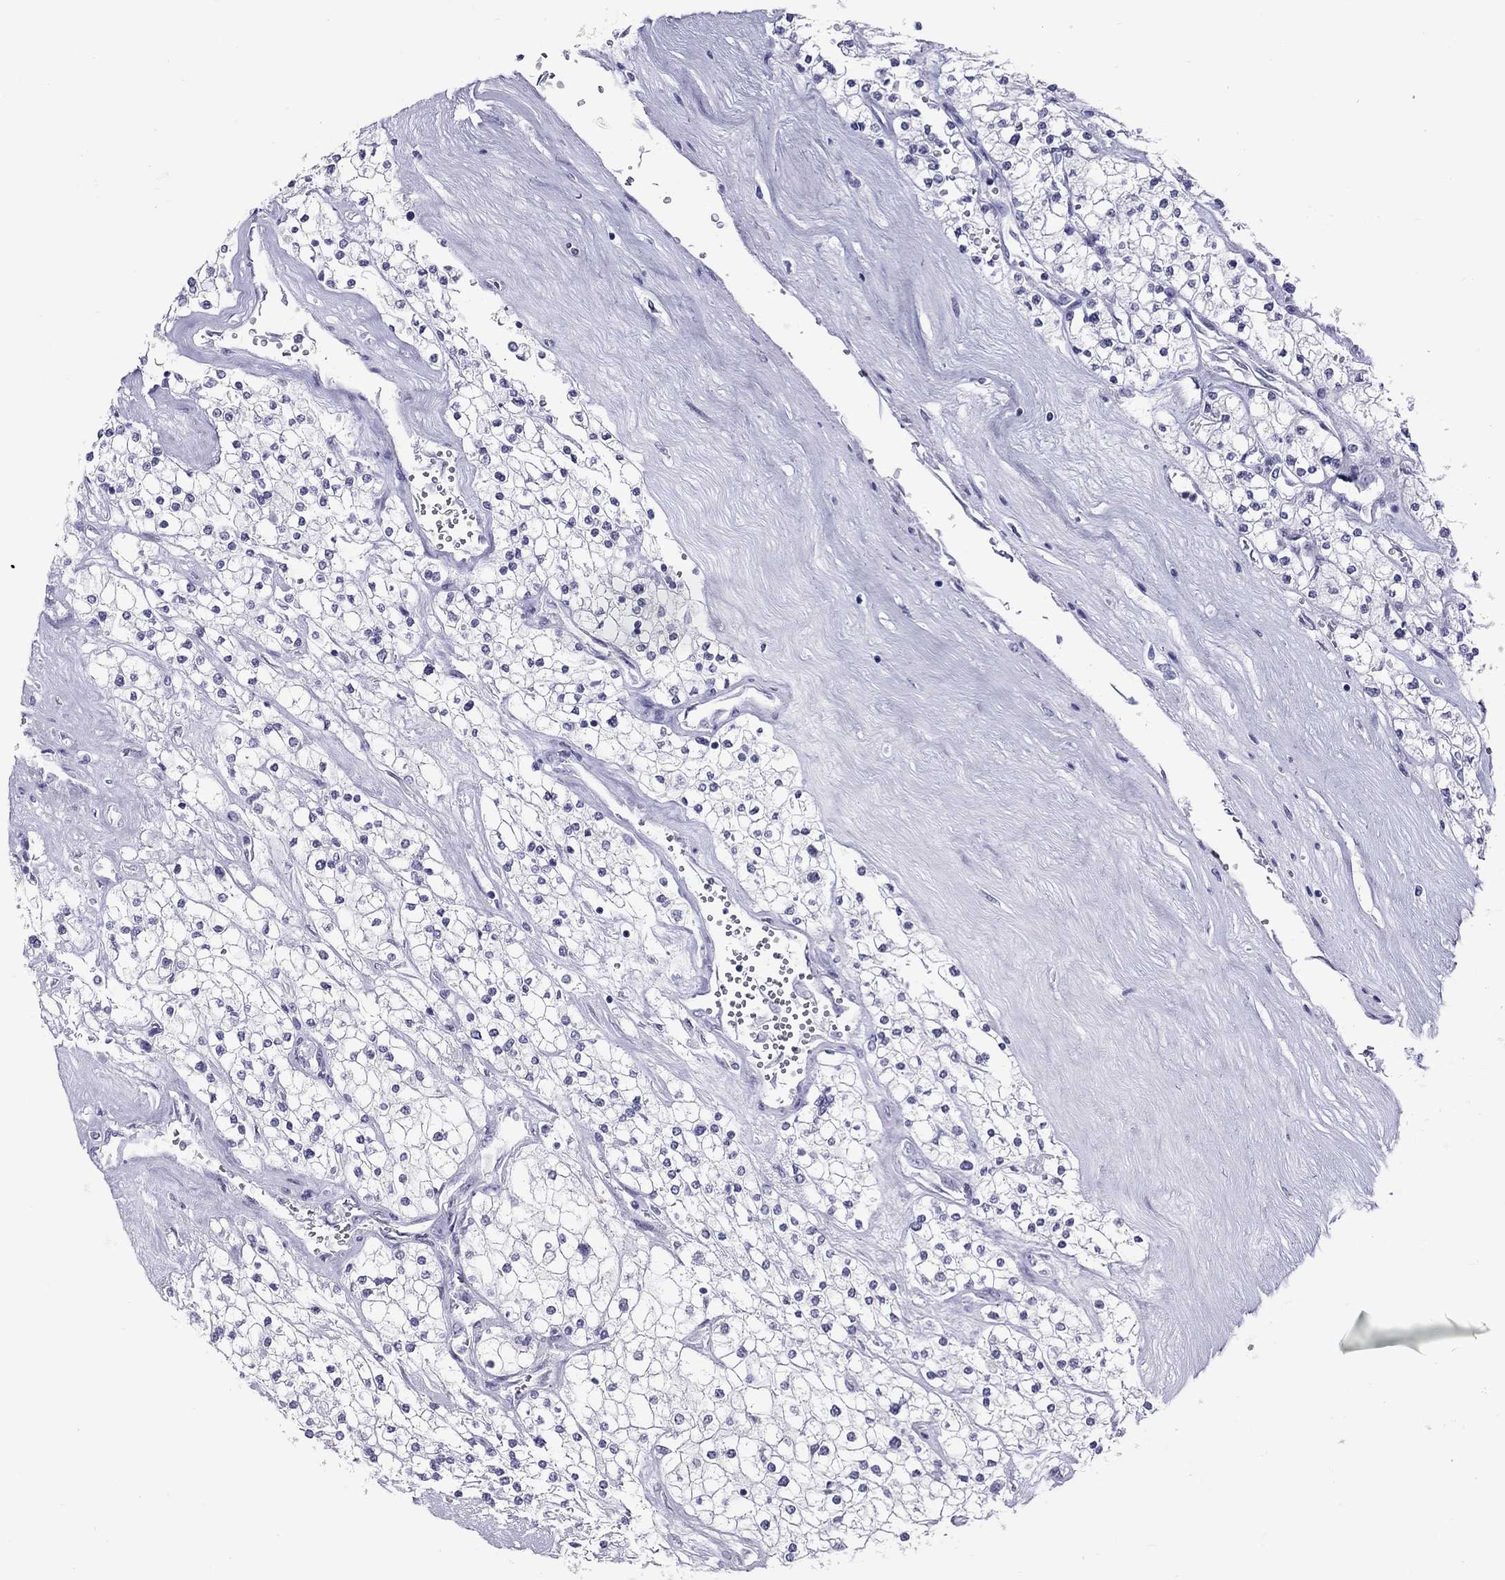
{"staining": {"intensity": "negative", "quantity": "none", "location": "none"}, "tissue": "renal cancer", "cell_type": "Tumor cells", "image_type": "cancer", "snomed": [{"axis": "morphology", "description": "Adenocarcinoma, NOS"}, {"axis": "topography", "description": "Kidney"}], "caption": "High power microscopy micrograph of an immunohistochemistry image of renal cancer (adenocarcinoma), revealing no significant staining in tumor cells.", "gene": "CHRNB3", "patient": {"sex": "male", "age": 80}}